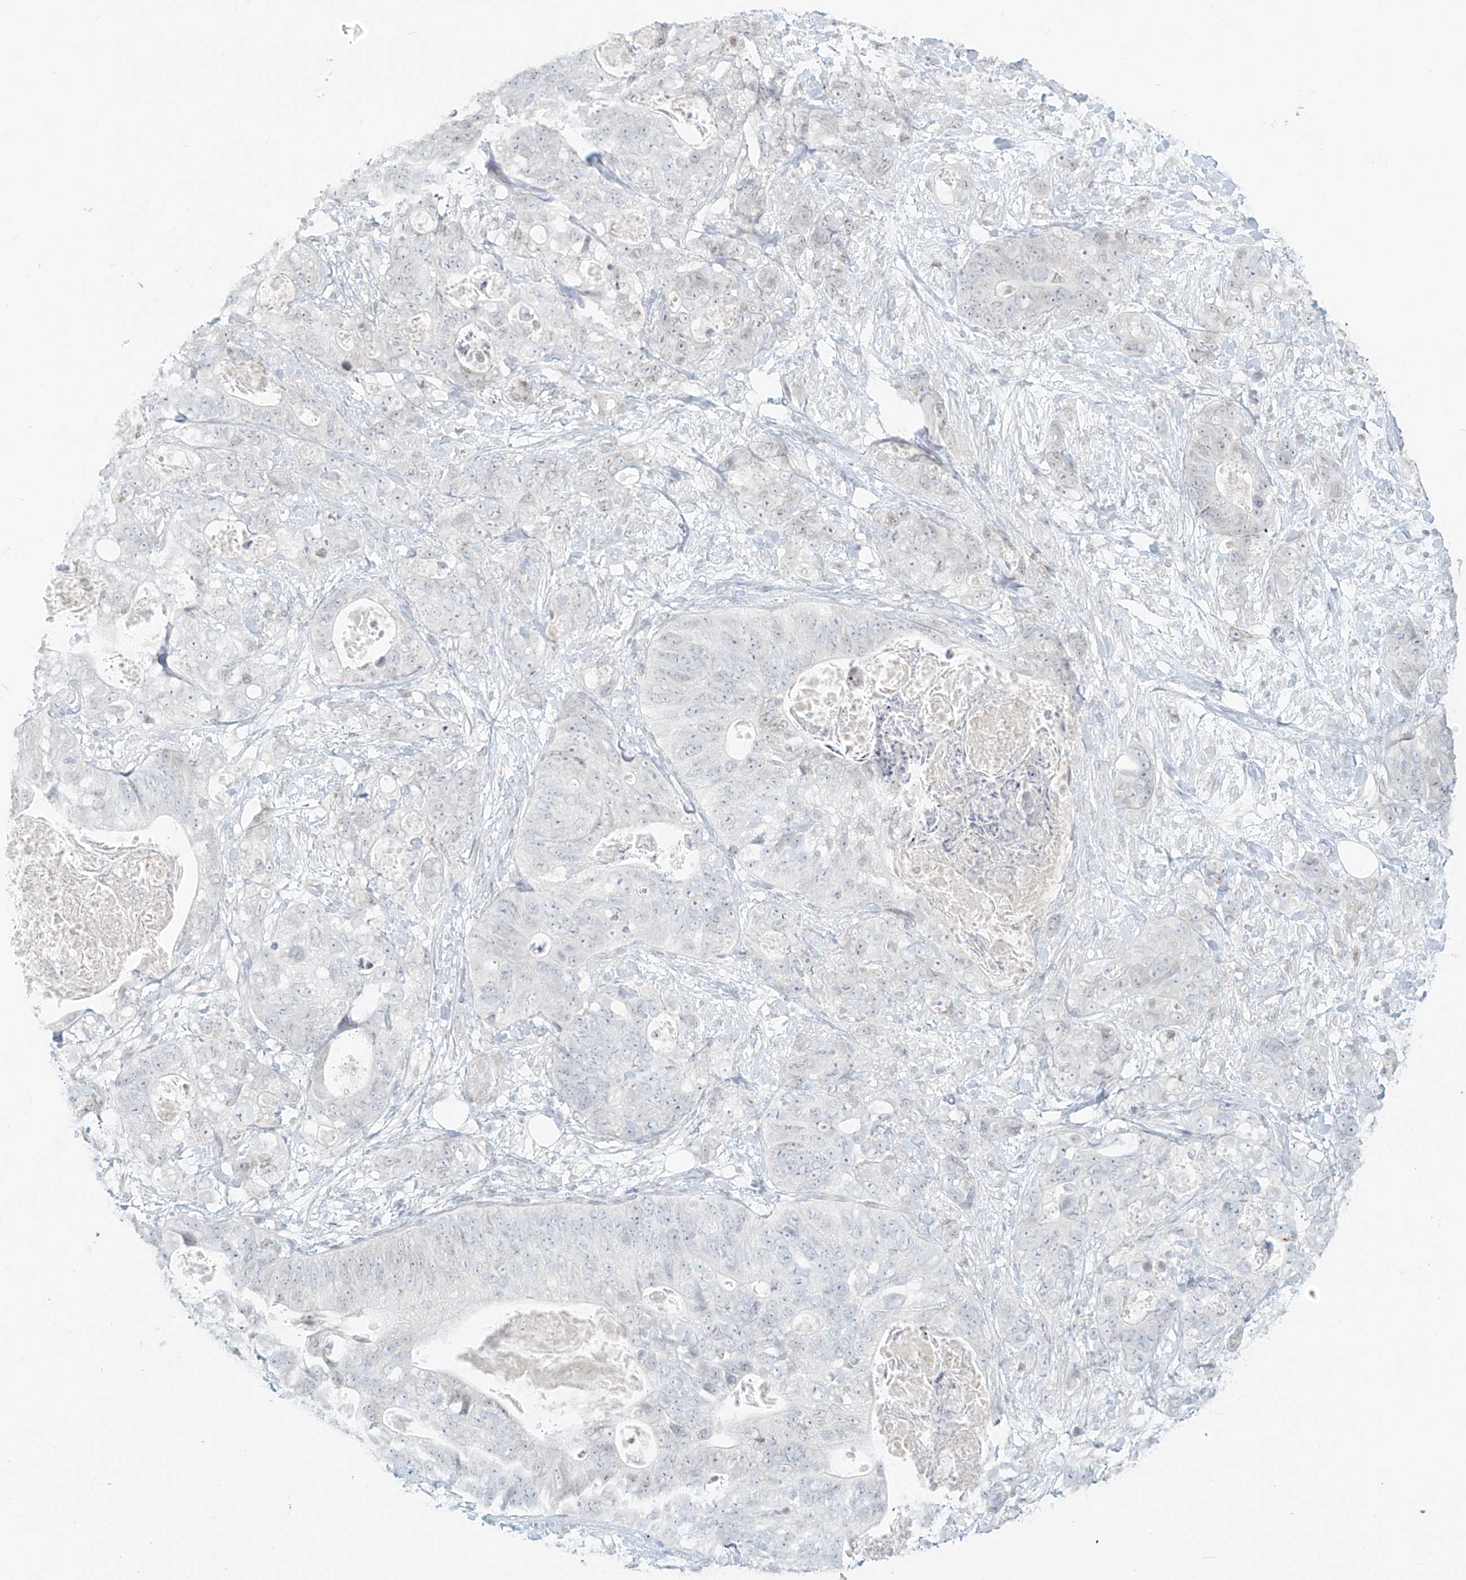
{"staining": {"intensity": "negative", "quantity": "none", "location": "none"}, "tissue": "stomach cancer", "cell_type": "Tumor cells", "image_type": "cancer", "snomed": [{"axis": "morphology", "description": "Normal tissue, NOS"}, {"axis": "morphology", "description": "Adenocarcinoma, NOS"}, {"axis": "topography", "description": "Stomach"}], "caption": "Micrograph shows no protein expression in tumor cells of stomach adenocarcinoma tissue.", "gene": "OSBPL7", "patient": {"sex": "female", "age": 89}}